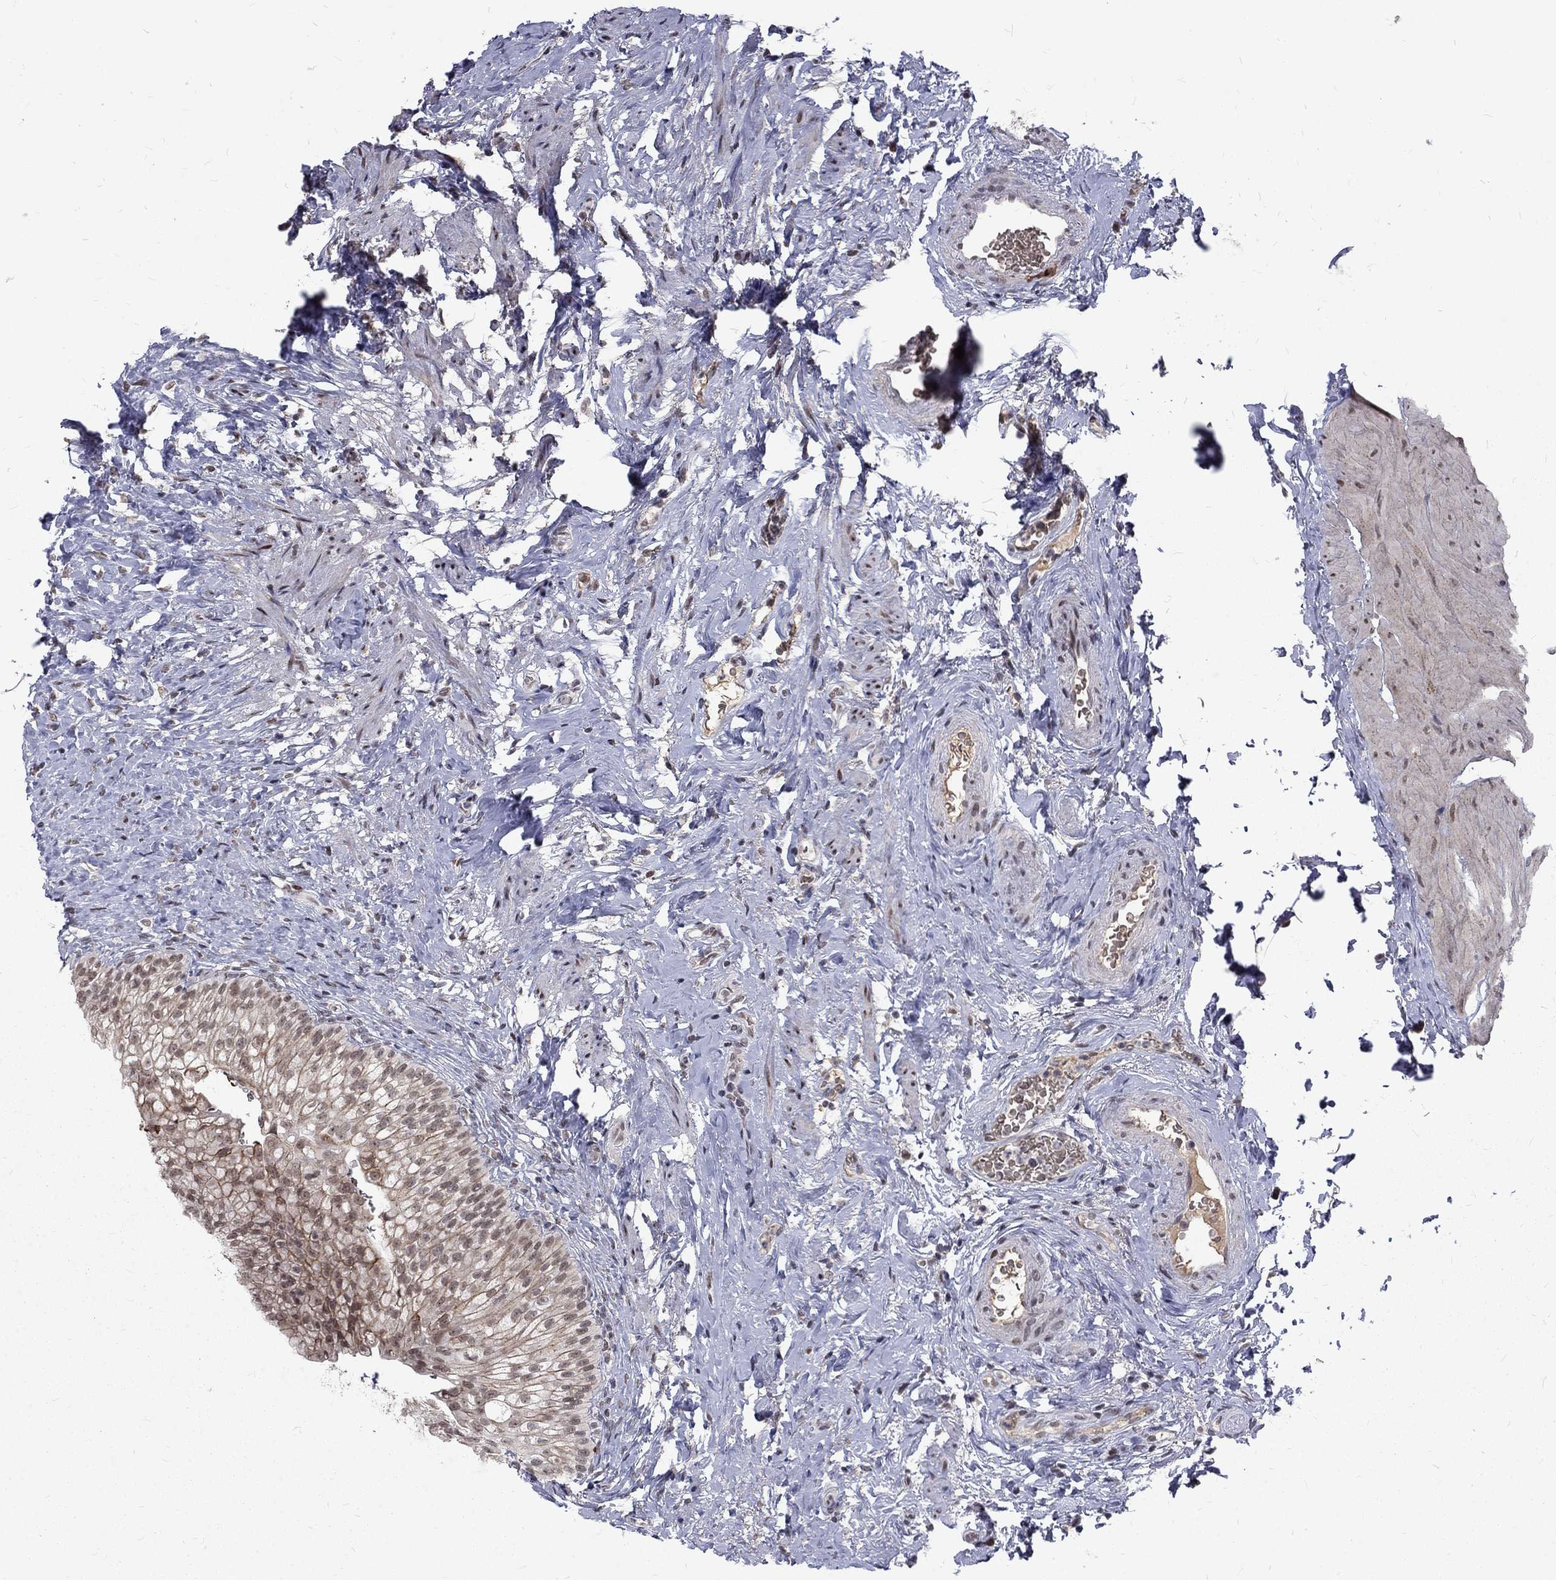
{"staining": {"intensity": "moderate", "quantity": "<25%", "location": "cytoplasmic/membranous,nuclear"}, "tissue": "urinary bladder", "cell_type": "Urothelial cells", "image_type": "normal", "snomed": [{"axis": "morphology", "description": "Normal tissue, NOS"}, {"axis": "topography", "description": "Urinary bladder"}], "caption": "Immunohistochemistry of unremarkable human urinary bladder exhibits low levels of moderate cytoplasmic/membranous,nuclear positivity in about <25% of urothelial cells.", "gene": "TCEAL1", "patient": {"sex": "male", "age": 76}}